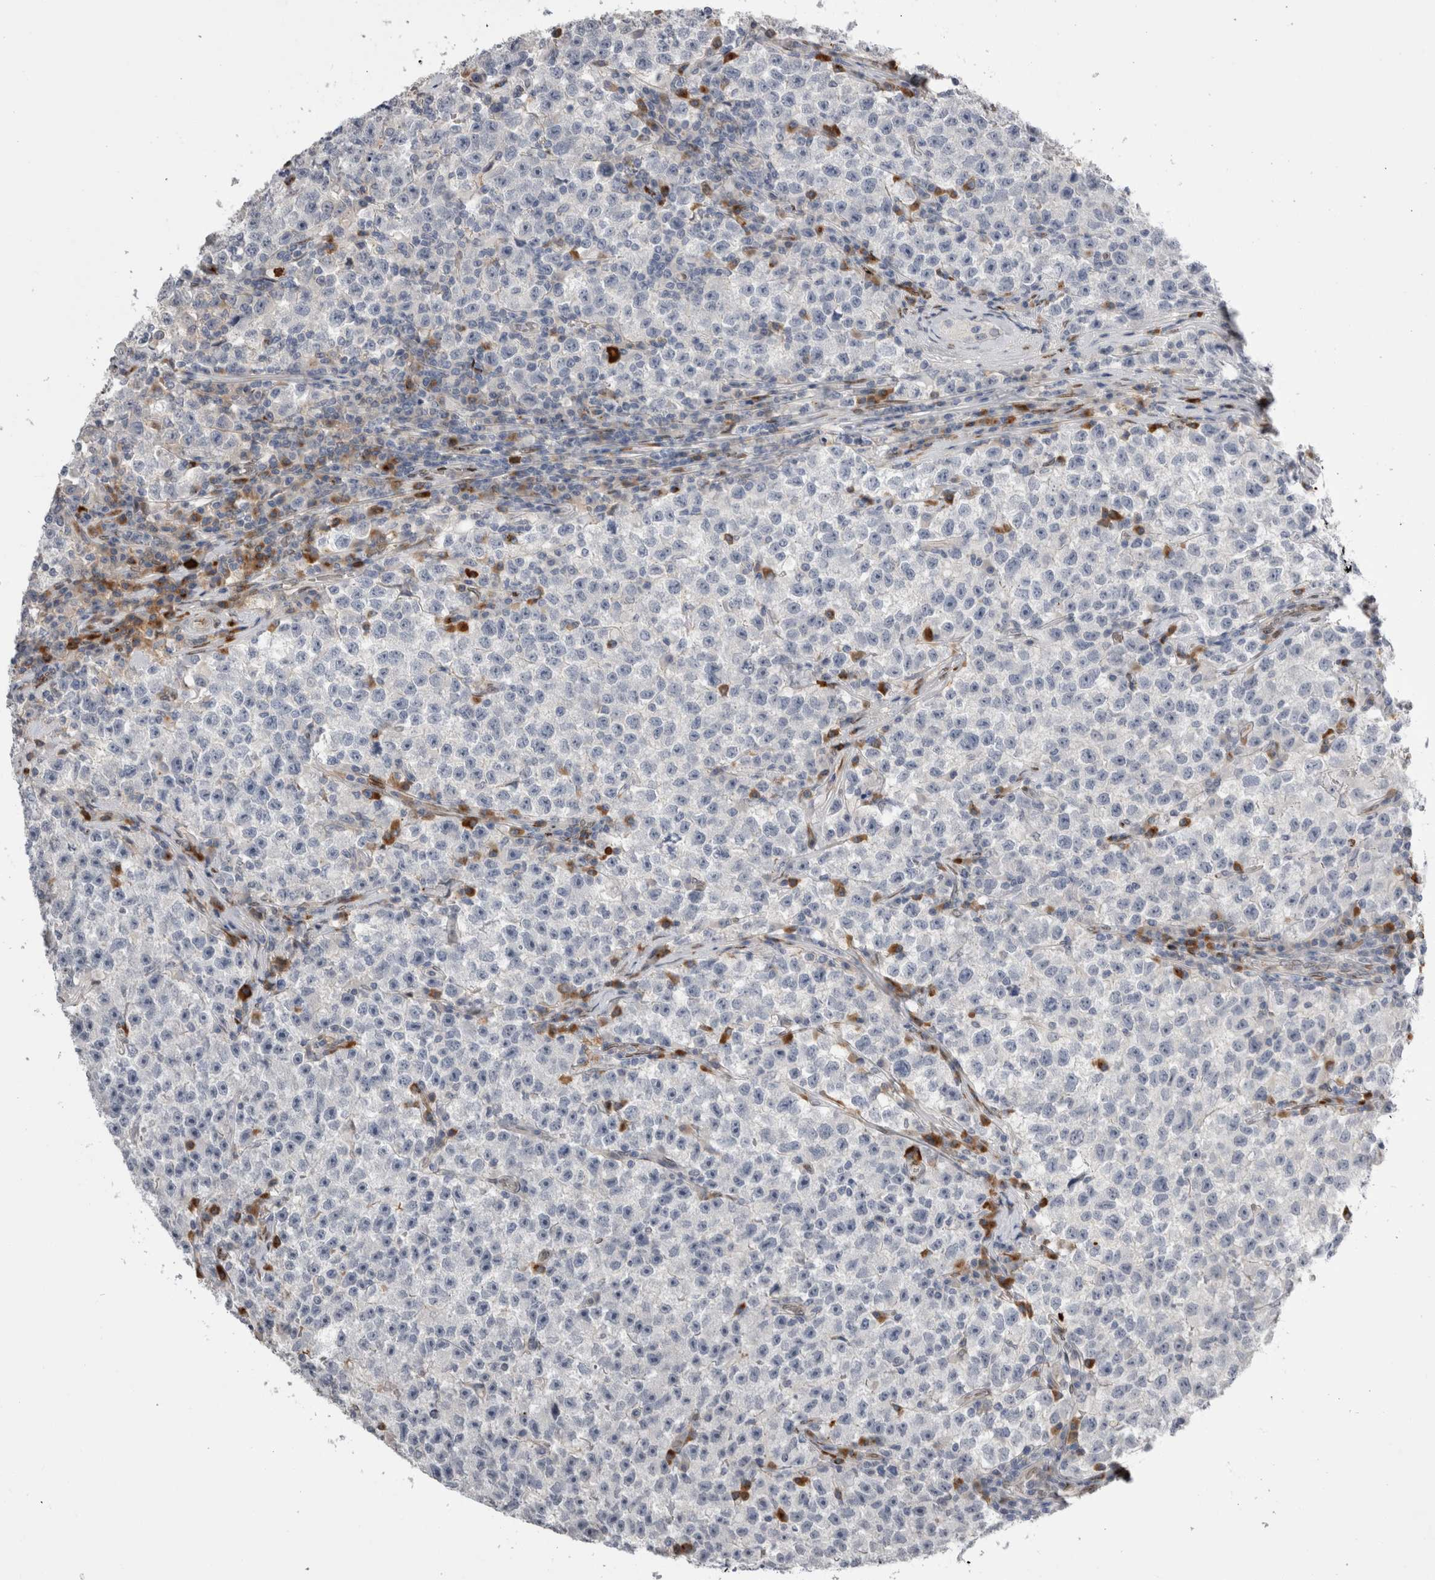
{"staining": {"intensity": "negative", "quantity": "none", "location": "none"}, "tissue": "testis cancer", "cell_type": "Tumor cells", "image_type": "cancer", "snomed": [{"axis": "morphology", "description": "Seminoma, NOS"}, {"axis": "topography", "description": "Testis"}], "caption": "The photomicrograph reveals no significant expression in tumor cells of seminoma (testis).", "gene": "DMTN", "patient": {"sex": "male", "age": 22}}